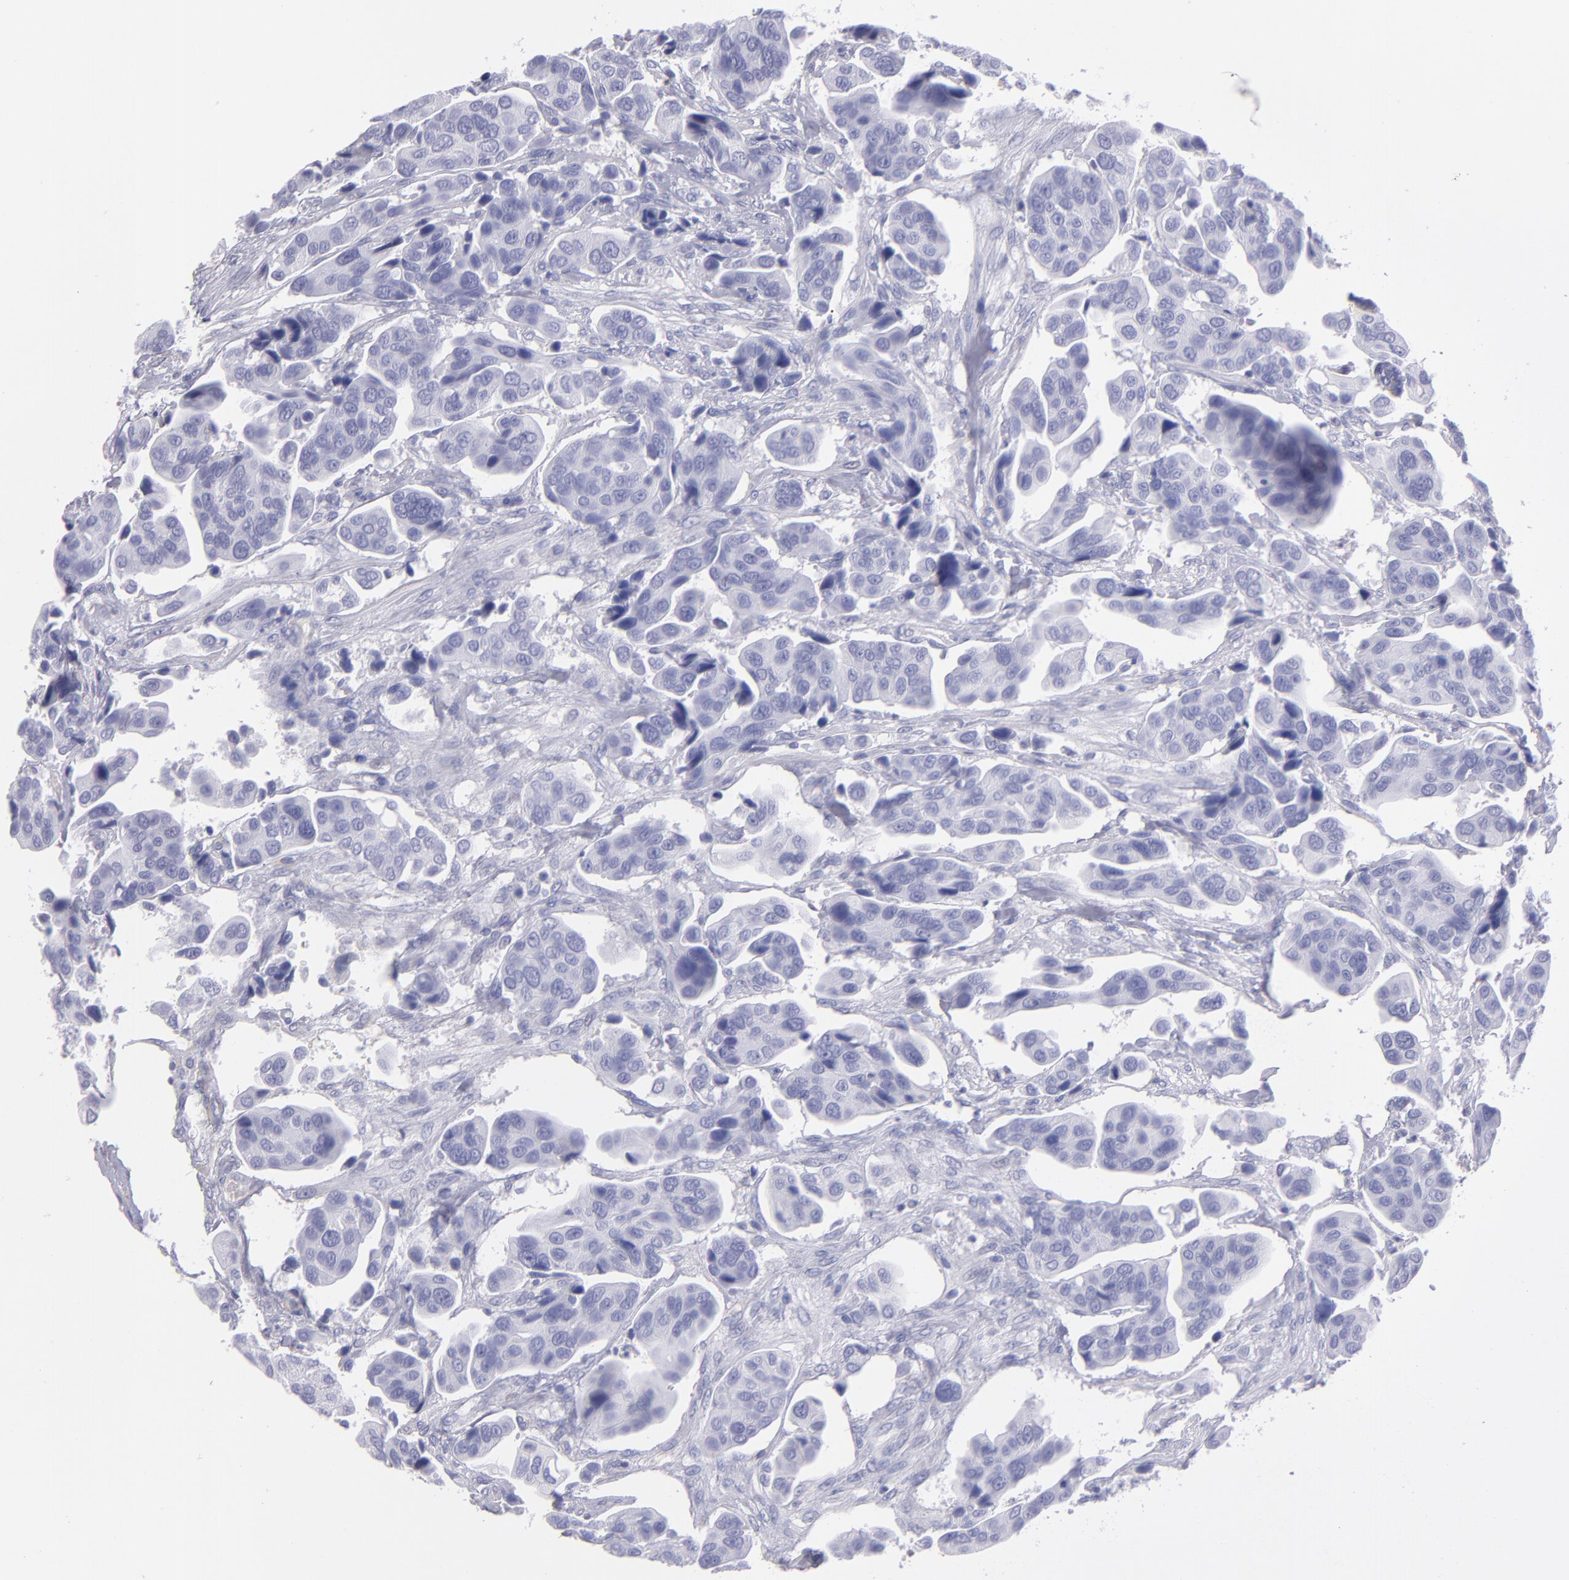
{"staining": {"intensity": "negative", "quantity": "none", "location": "none"}, "tissue": "urothelial cancer", "cell_type": "Tumor cells", "image_type": "cancer", "snomed": [{"axis": "morphology", "description": "Adenocarcinoma, NOS"}, {"axis": "topography", "description": "Urinary bladder"}], "caption": "DAB immunohistochemical staining of urothelial cancer exhibits no significant staining in tumor cells.", "gene": "TG", "patient": {"sex": "male", "age": 61}}